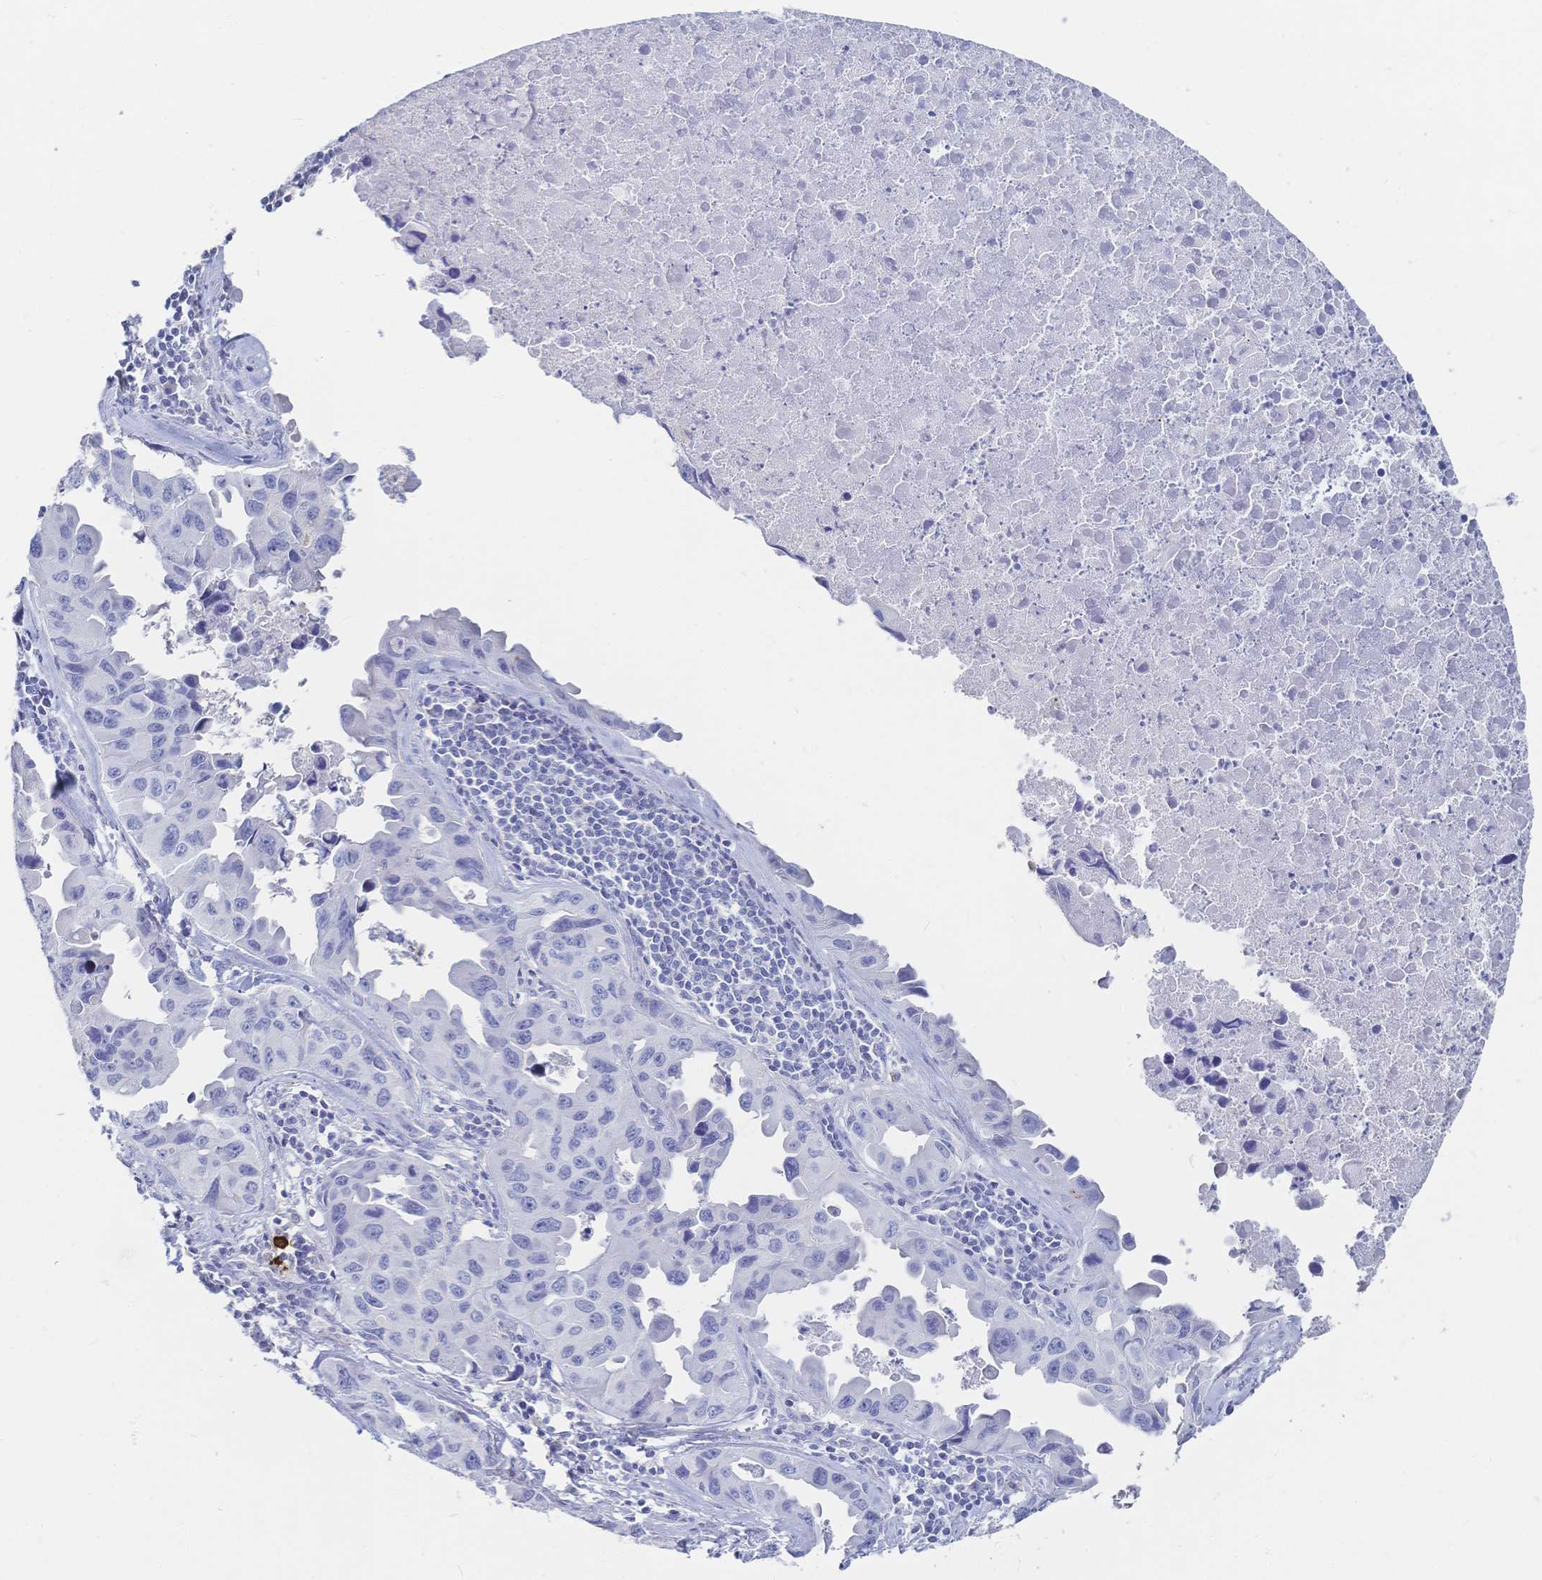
{"staining": {"intensity": "negative", "quantity": "none", "location": "none"}, "tissue": "lung cancer", "cell_type": "Tumor cells", "image_type": "cancer", "snomed": [{"axis": "morphology", "description": "Adenocarcinoma, NOS"}, {"axis": "topography", "description": "Lymph node"}, {"axis": "topography", "description": "Lung"}], "caption": "The image exhibits no staining of tumor cells in lung cancer (adenocarcinoma).", "gene": "IL2RB", "patient": {"sex": "male", "age": 64}}